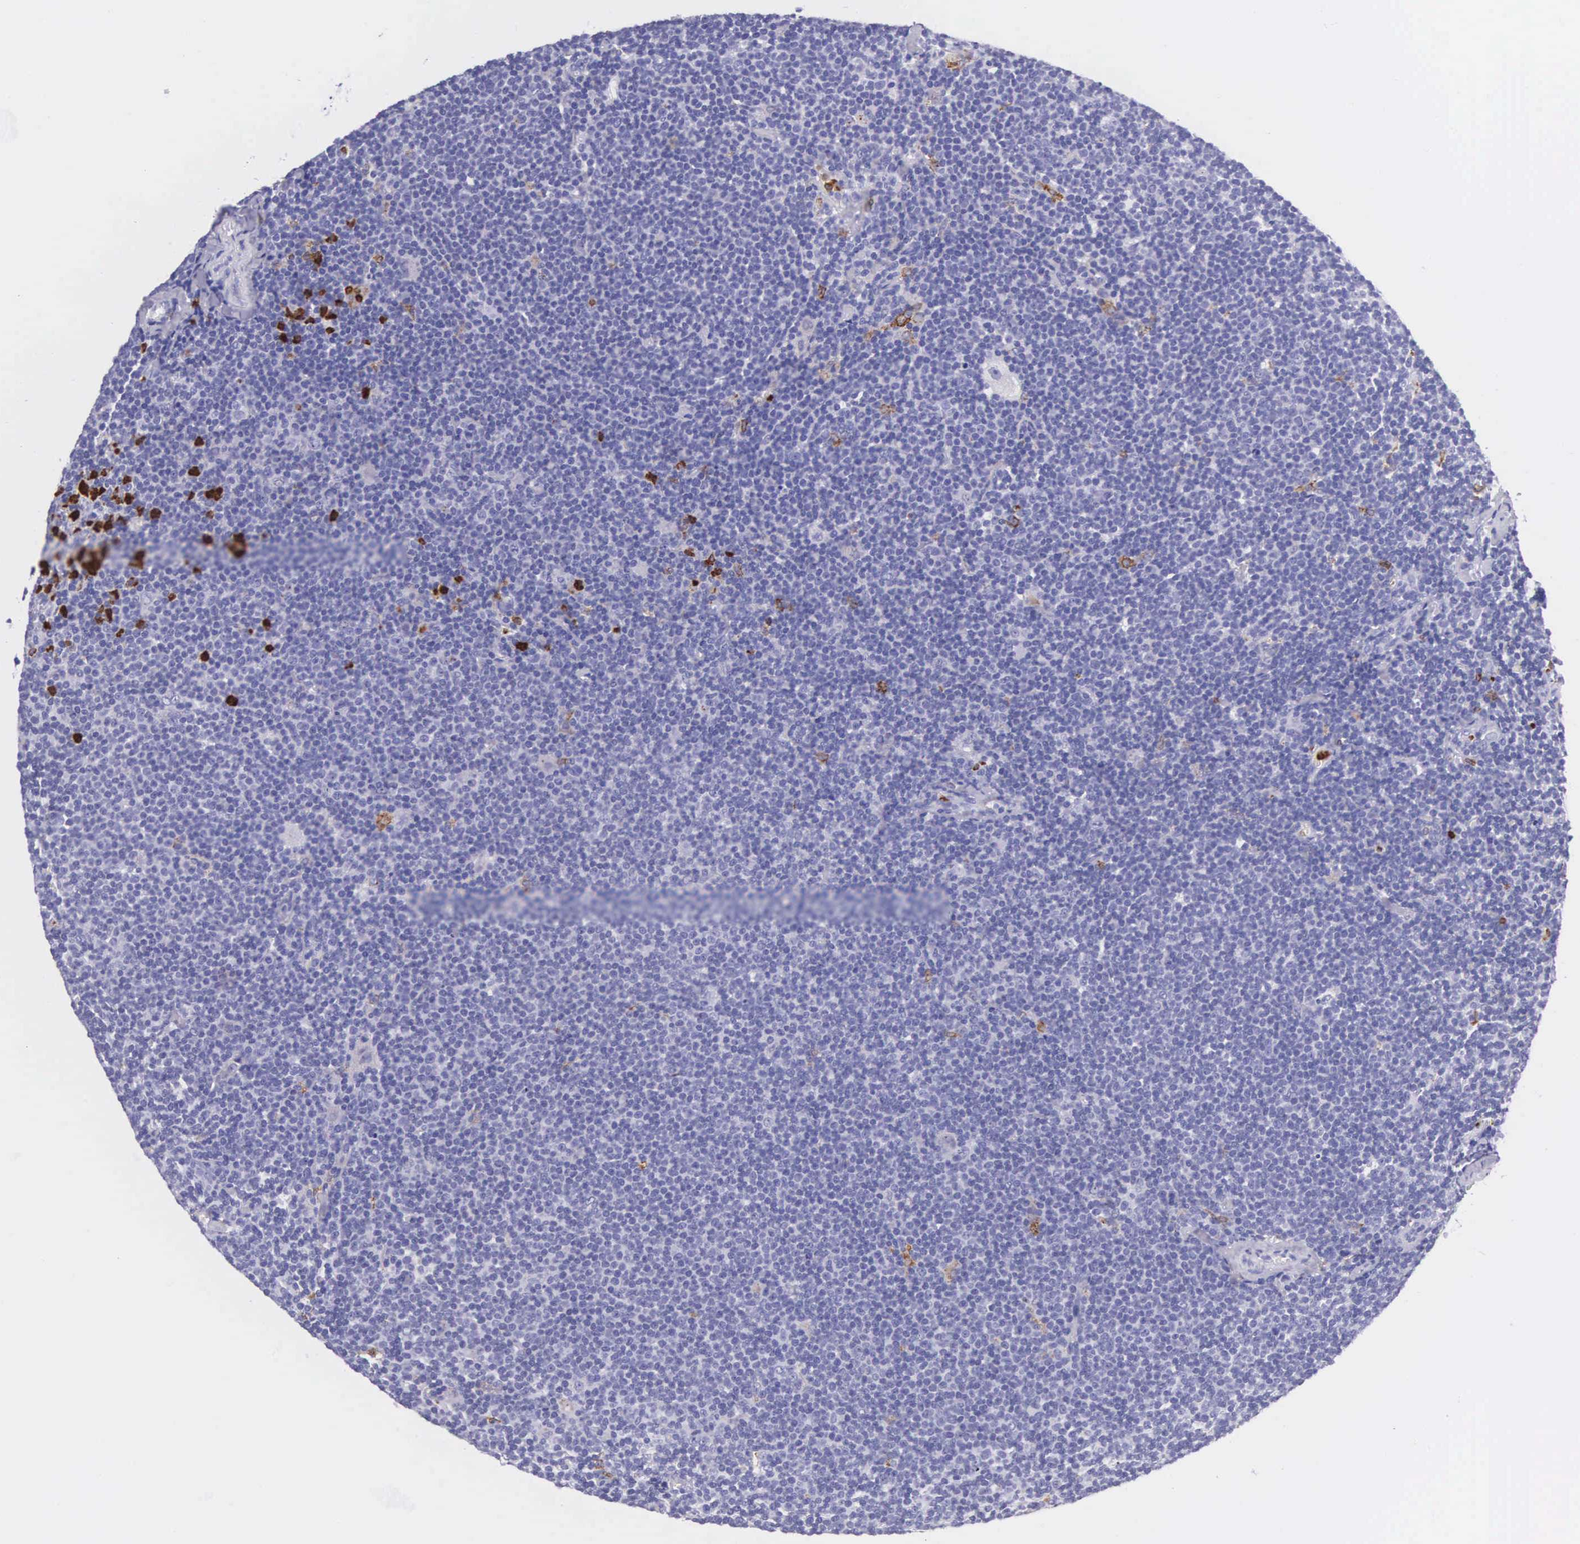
{"staining": {"intensity": "negative", "quantity": "none", "location": "none"}, "tissue": "lymphoma", "cell_type": "Tumor cells", "image_type": "cancer", "snomed": [{"axis": "morphology", "description": "Malignant lymphoma, non-Hodgkin's type, Low grade"}, {"axis": "topography", "description": "Lymph node"}], "caption": "Immunohistochemical staining of malignant lymphoma, non-Hodgkin's type (low-grade) reveals no significant staining in tumor cells. (DAB immunohistochemistry, high magnification).", "gene": "FCN1", "patient": {"sex": "male", "age": 65}}